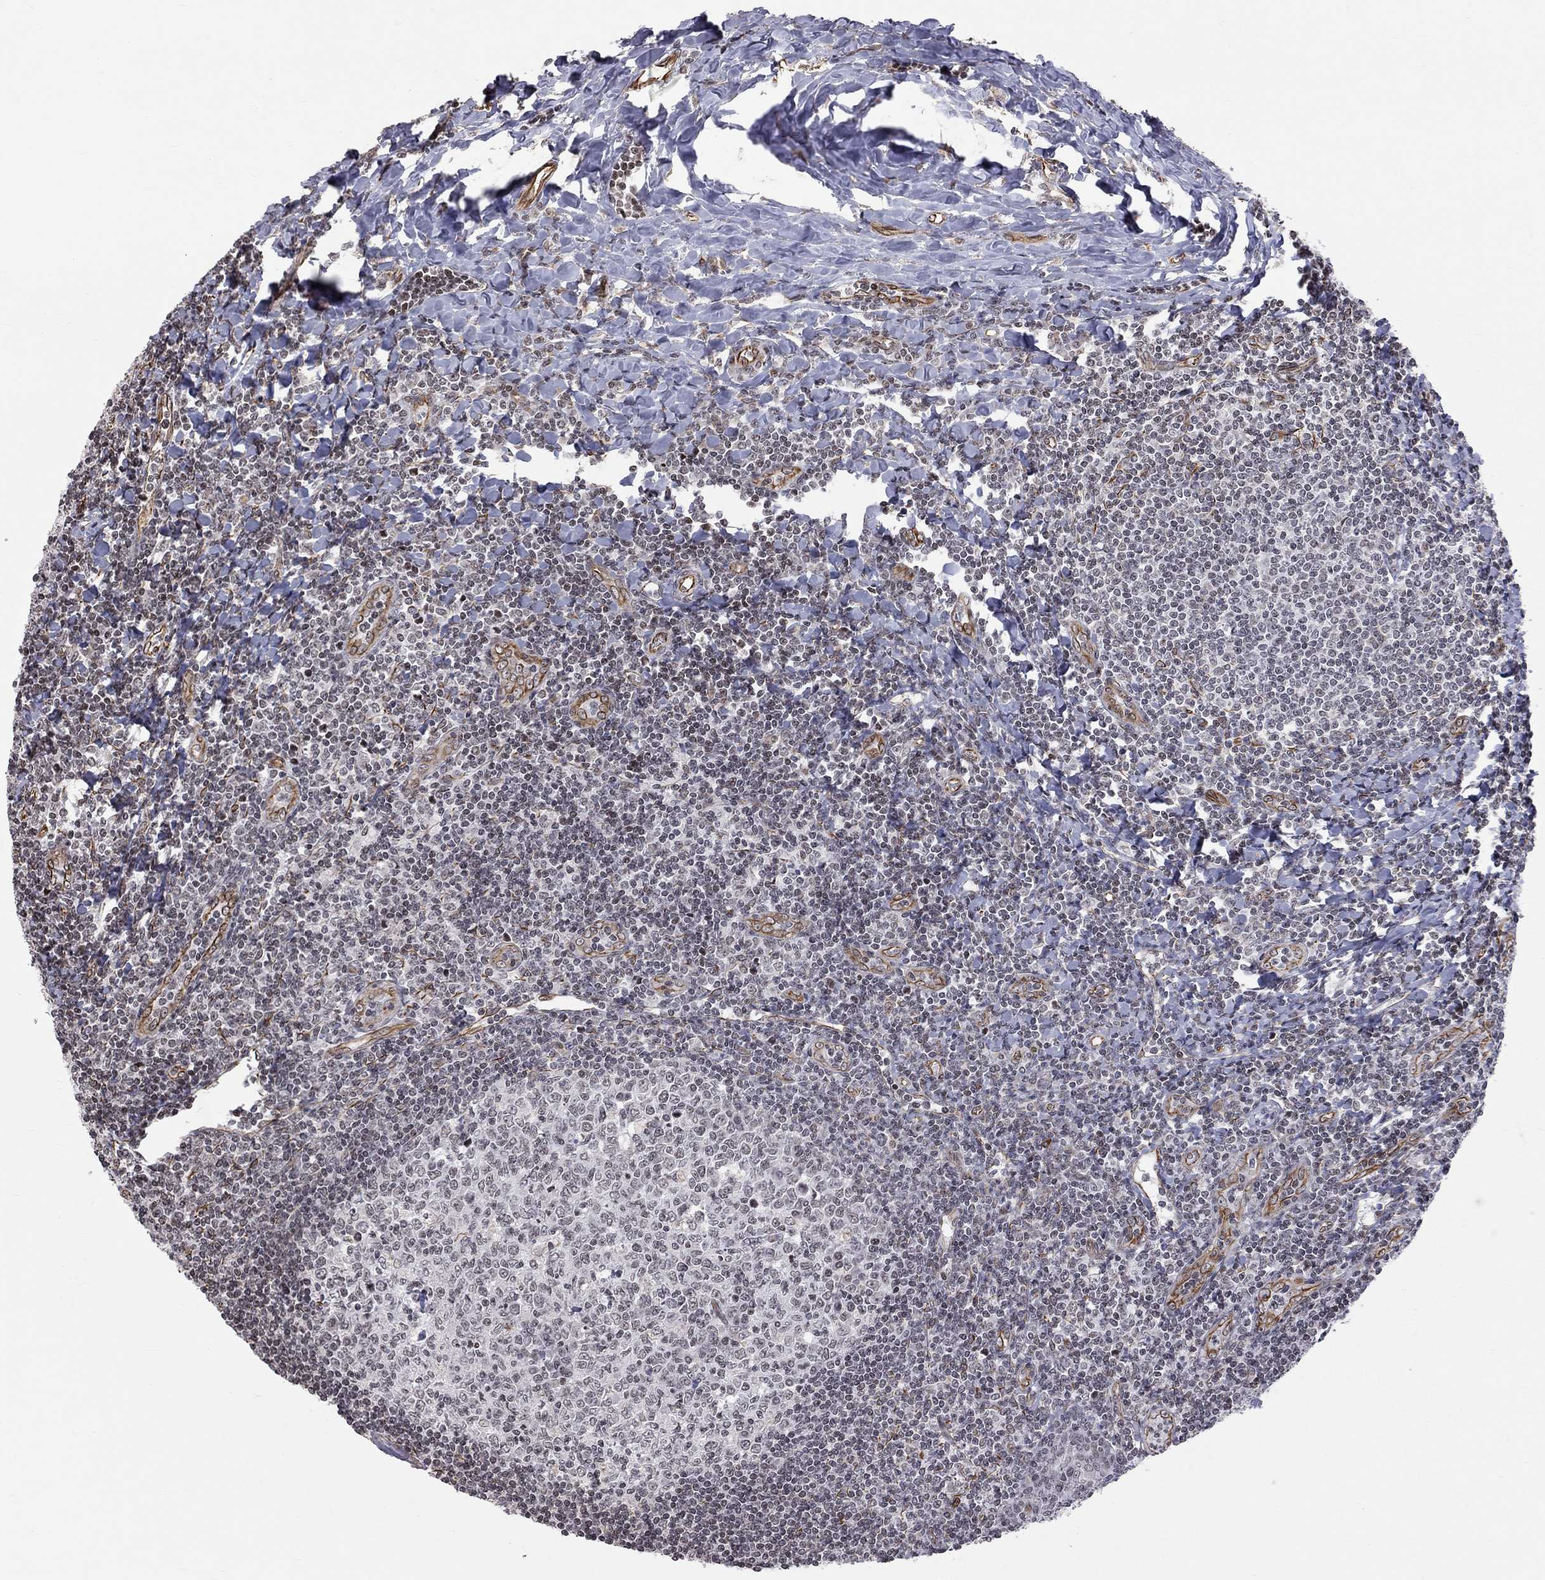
{"staining": {"intensity": "negative", "quantity": "none", "location": "none"}, "tissue": "tonsil", "cell_type": "Germinal center cells", "image_type": "normal", "snomed": [{"axis": "morphology", "description": "Normal tissue, NOS"}, {"axis": "topography", "description": "Tonsil"}], "caption": "Immunohistochemistry (IHC) photomicrograph of unremarkable tonsil: tonsil stained with DAB (3,3'-diaminobenzidine) reveals no significant protein positivity in germinal center cells. (DAB immunohistochemistry (IHC) with hematoxylin counter stain).", "gene": "MTNR1B", "patient": {"sex": "female", "age": 12}}